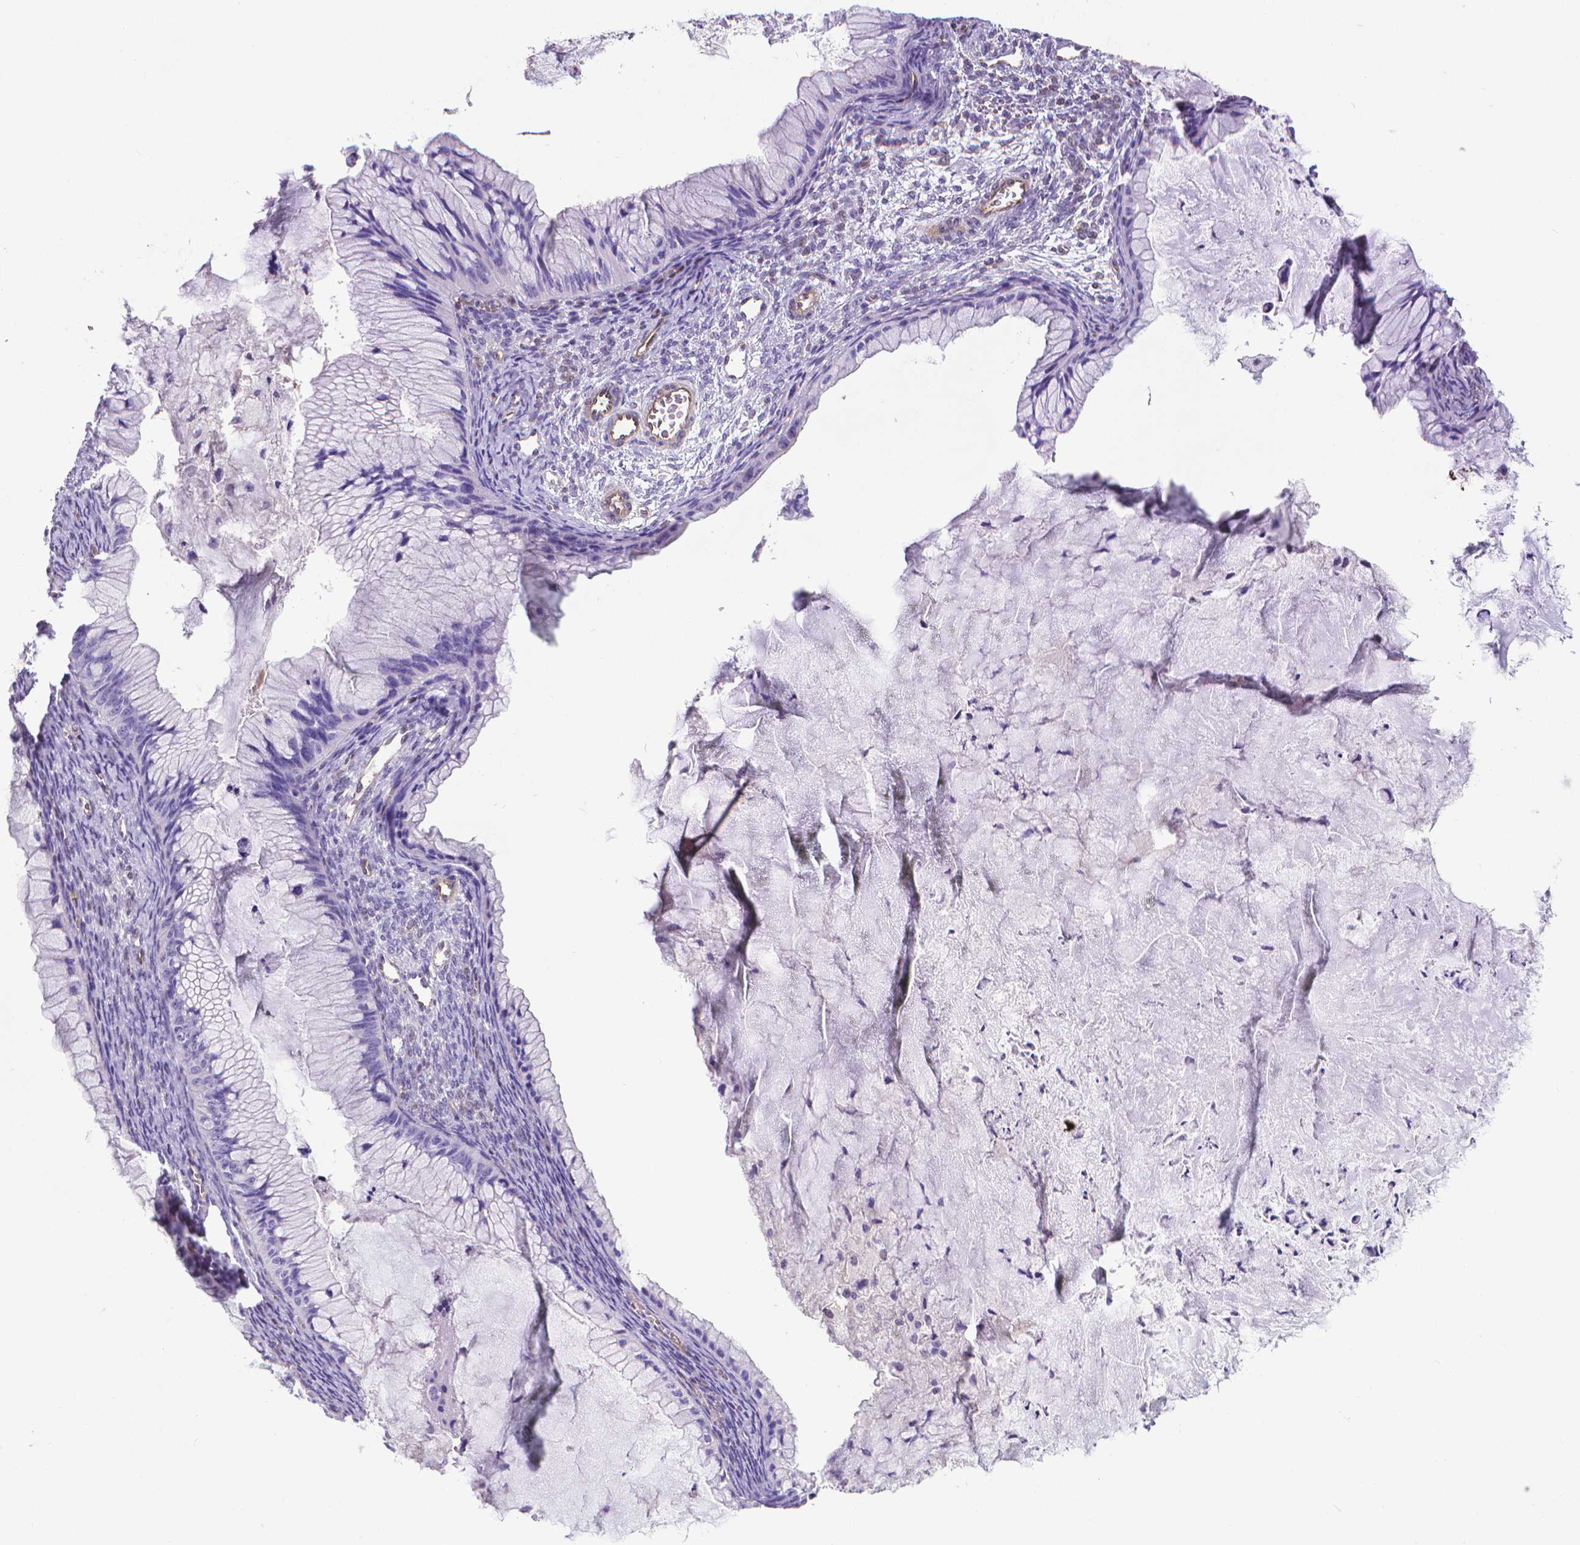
{"staining": {"intensity": "negative", "quantity": "none", "location": "none"}, "tissue": "ovarian cancer", "cell_type": "Tumor cells", "image_type": "cancer", "snomed": [{"axis": "morphology", "description": "Cystadenocarcinoma, mucinous, NOS"}, {"axis": "topography", "description": "Ovary"}], "caption": "Human mucinous cystadenocarcinoma (ovarian) stained for a protein using IHC displays no positivity in tumor cells.", "gene": "CLIC4", "patient": {"sex": "female", "age": 72}}